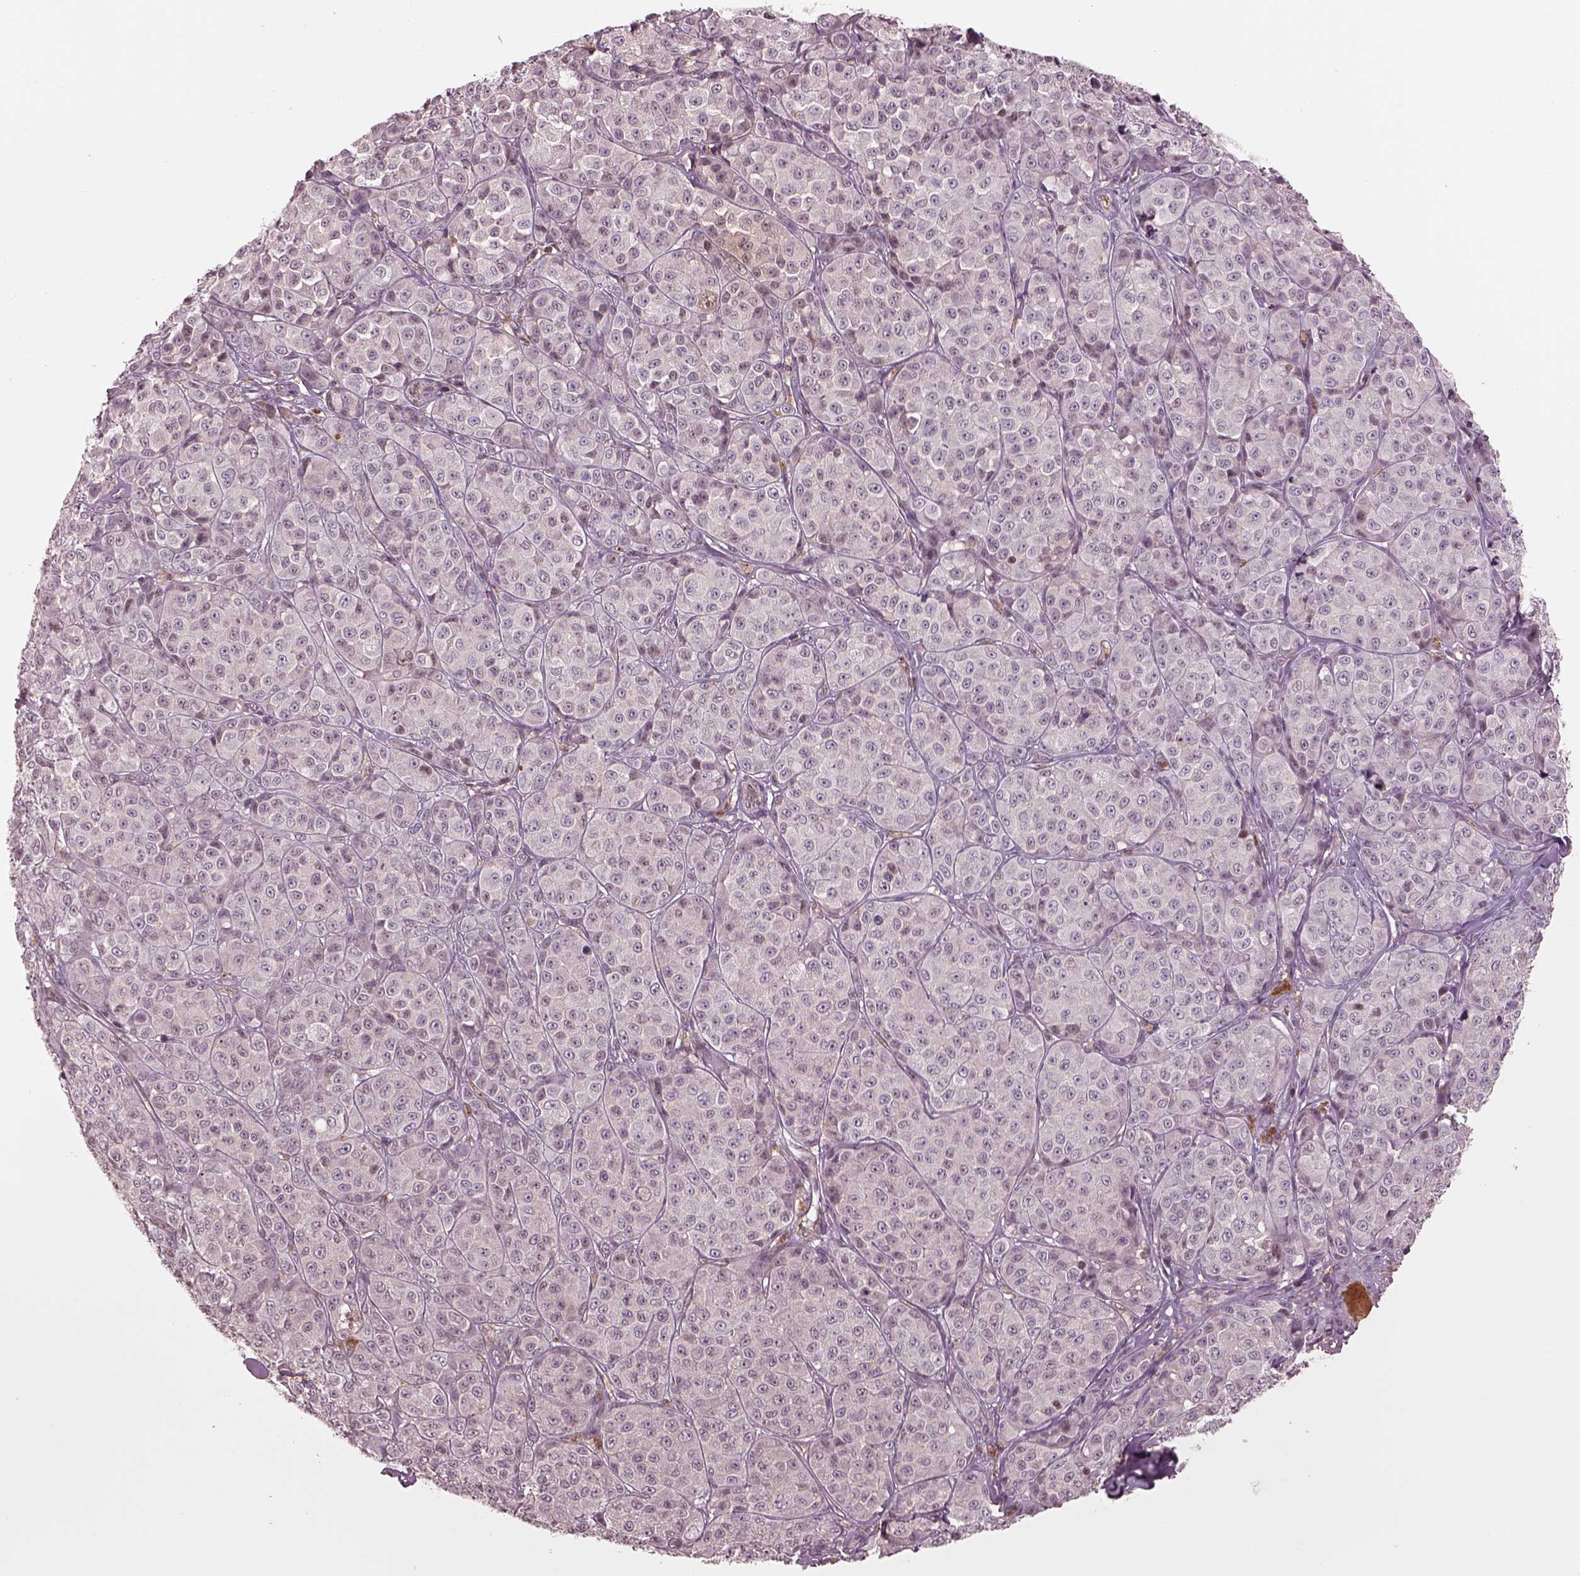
{"staining": {"intensity": "negative", "quantity": "none", "location": "none"}, "tissue": "melanoma", "cell_type": "Tumor cells", "image_type": "cancer", "snomed": [{"axis": "morphology", "description": "Malignant melanoma, NOS"}, {"axis": "topography", "description": "Skin"}], "caption": "Tumor cells are negative for brown protein staining in malignant melanoma.", "gene": "PTX4", "patient": {"sex": "male", "age": 89}}